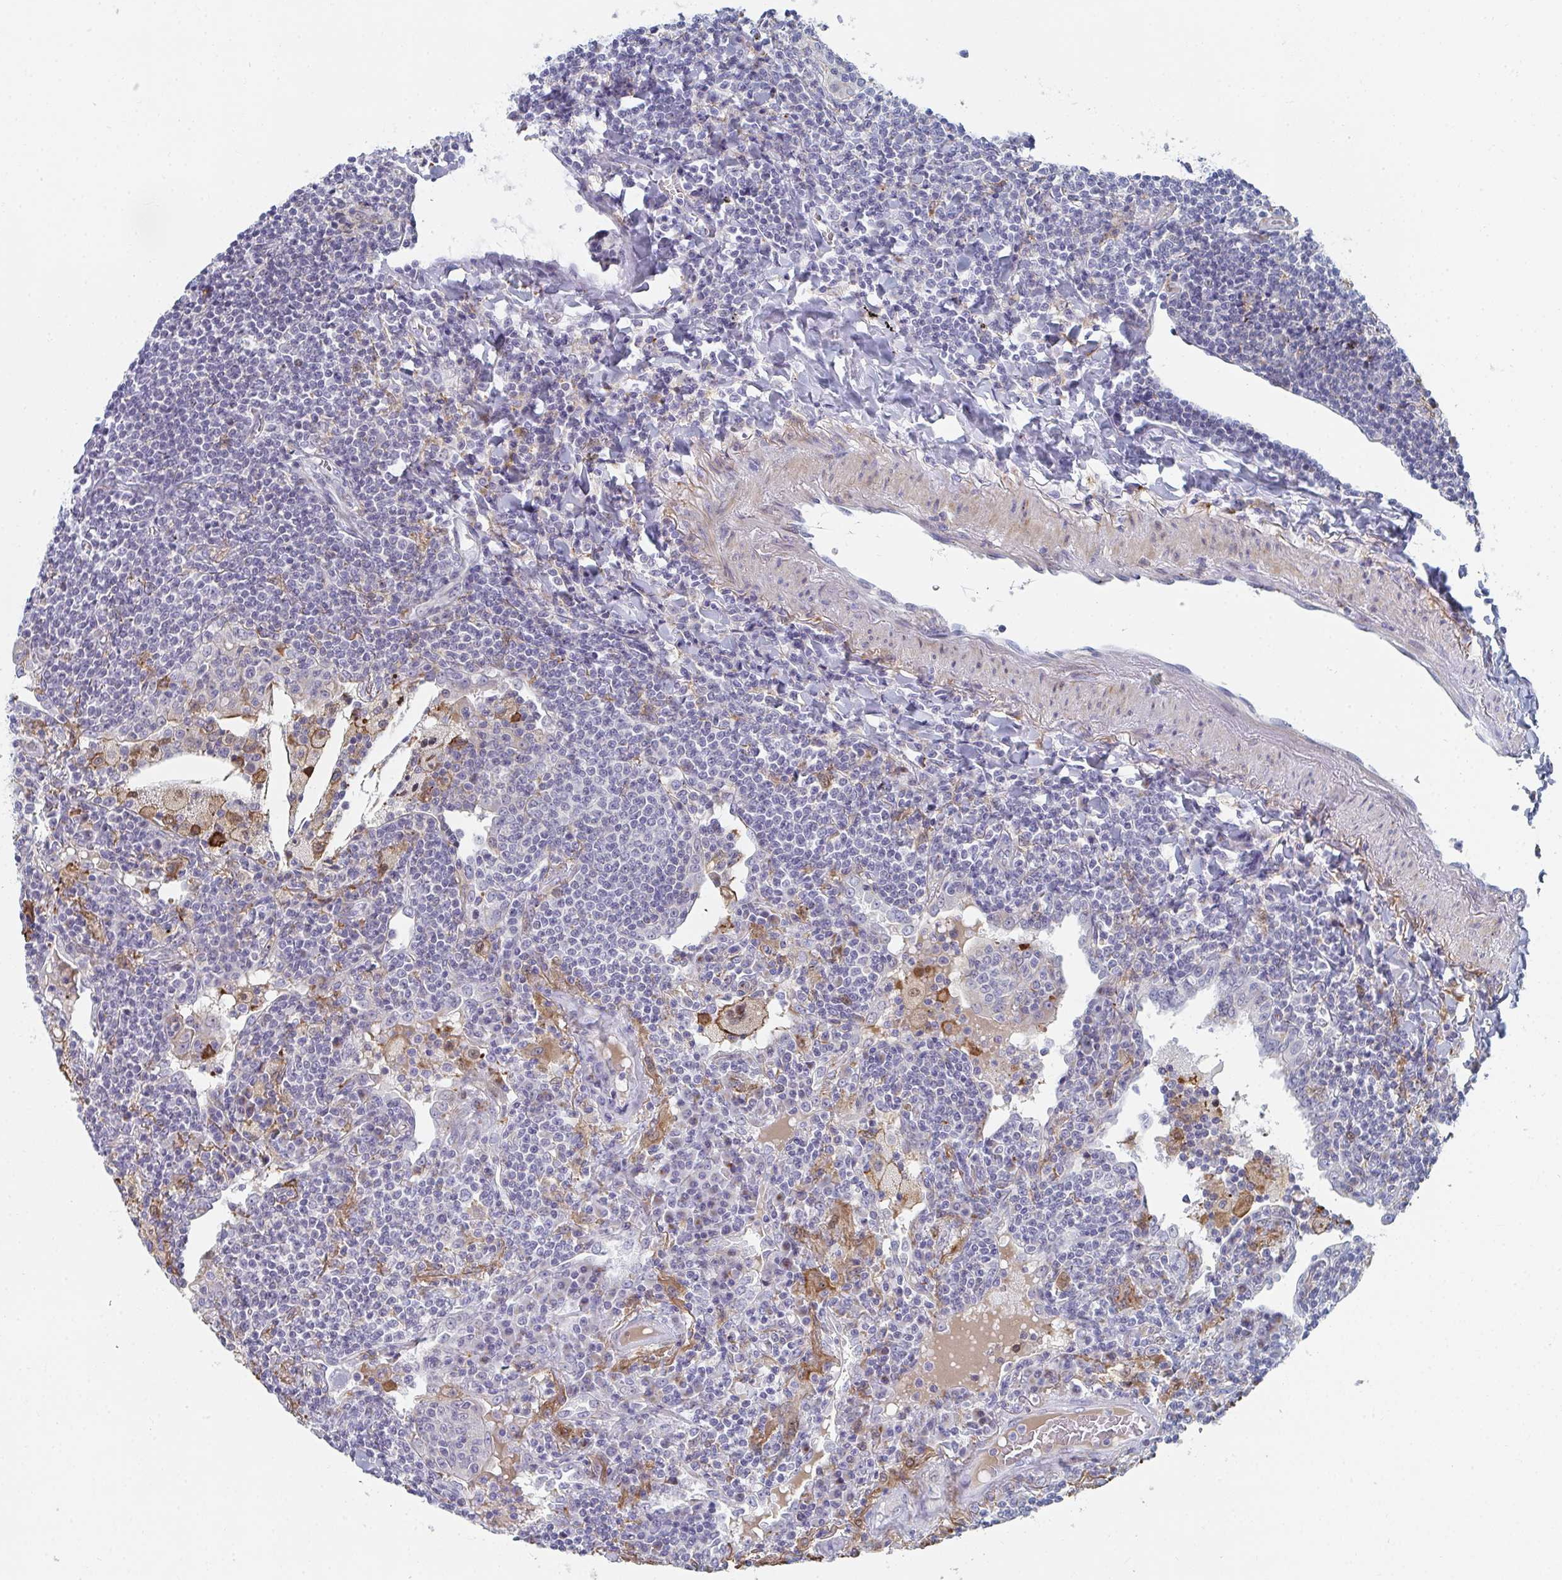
{"staining": {"intensity": "negative", "quantity": "none", "location": "none"}, "tissue": "lymphoma", "cell_type": "Tumor cells", "image_type": "cancer", "snomed": [{"axis": "morphology", "description": "Malignant lymphoma, non-Hodgkin's type, Low grade"}, {"axis": "topography", "description": "Lung"}], "caption": "This image is of malignant lymphoma, non-Hodgkin's type (low-grade) stained with immunohistochemistry (IHC) to label a protein in brown with the nuclei are counter-stained blue. There is no staining in tumor cells.", "gene": "PSMG1", "patient": {"sex": "female", "age": 71}}